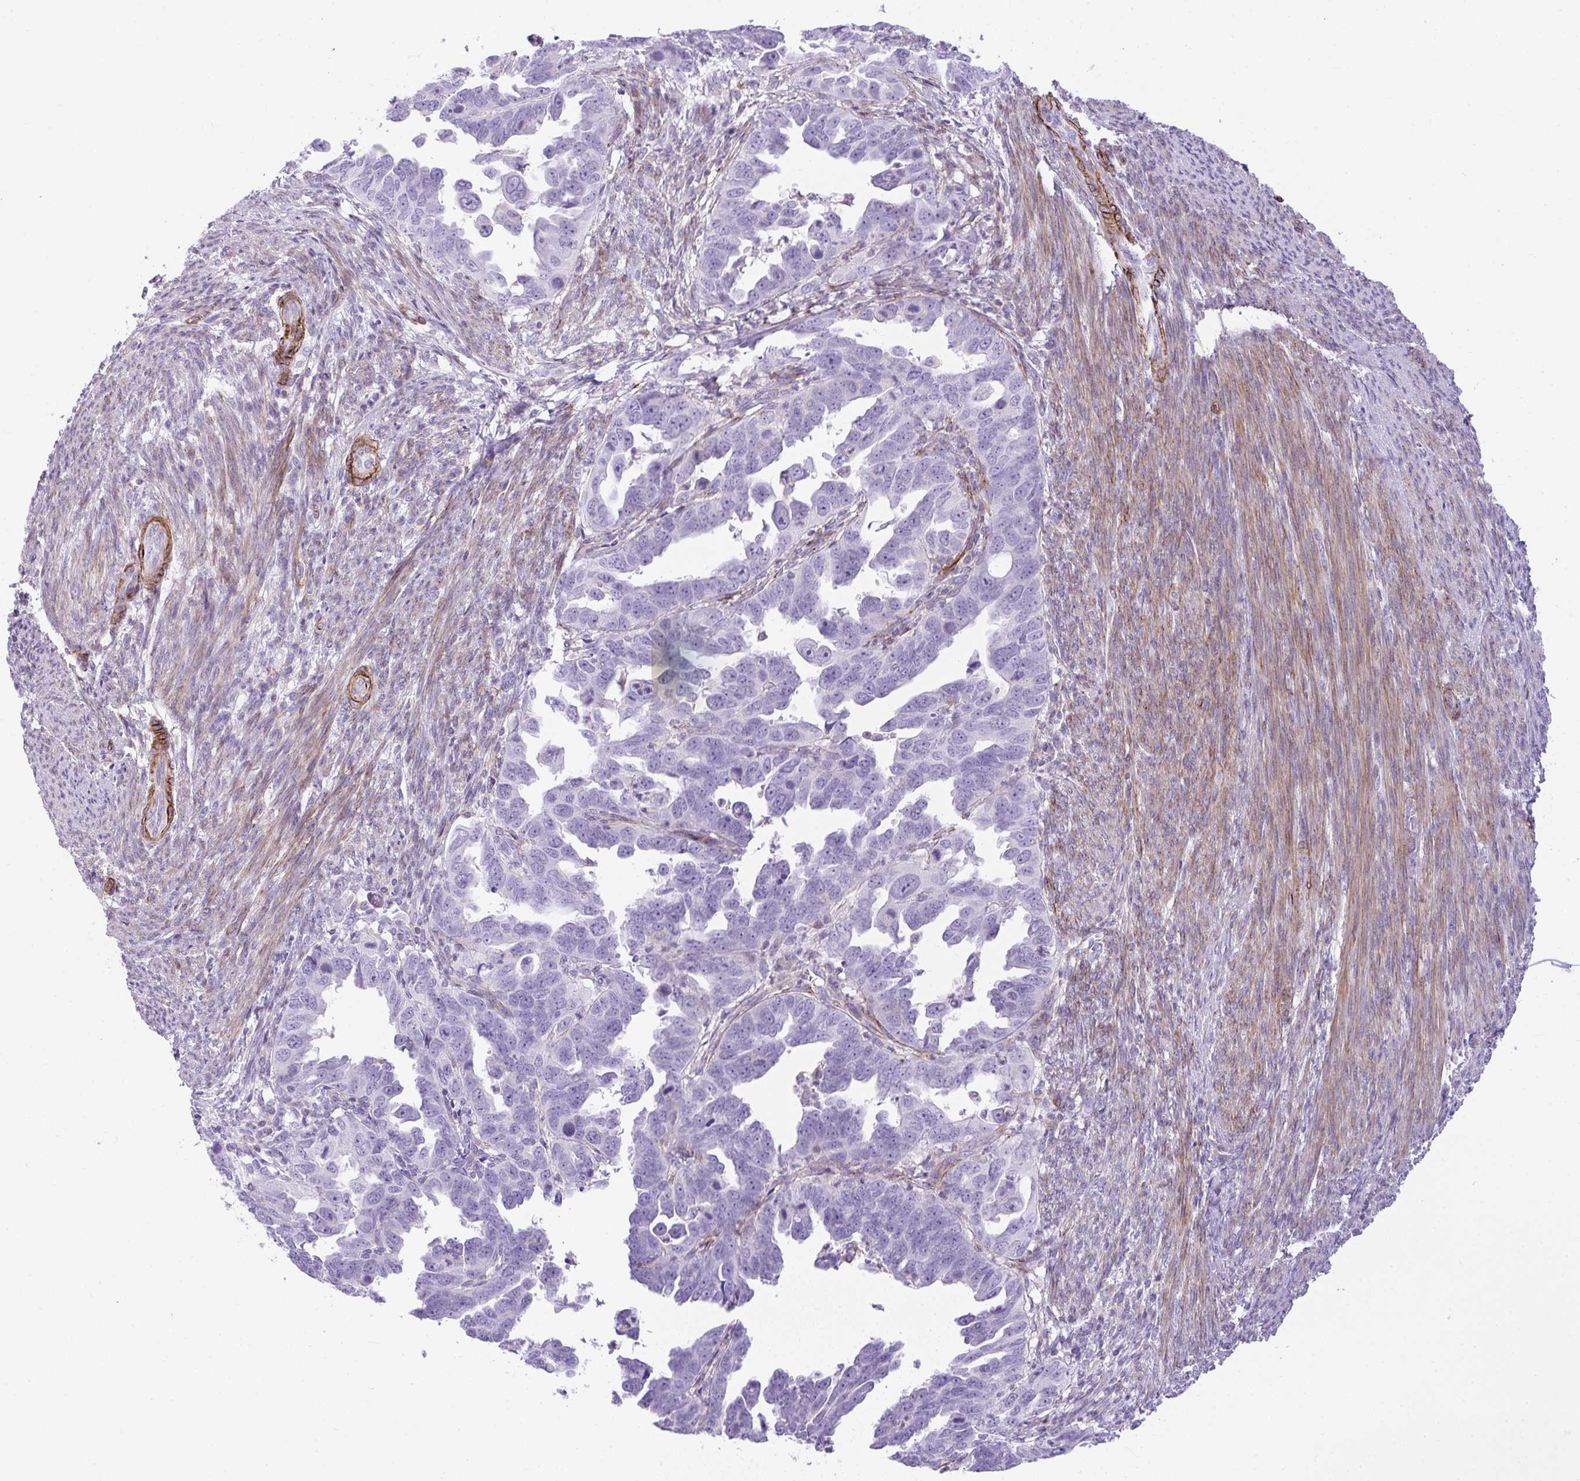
{"staining": {"intensity": "negative", "quantity": "none", "location": "none"}, "tissue": "endometrial cancer", "cell_type": "Tumor cells", "image_type": "cancer", "snomed": [{"axis": "morphology", "description": "Adenocarcinoma, NOS"}, {"axis": "topography", "description": "Endometrium"}], "caption": "The IHC photomicrograph has no significant staining in tumor cells of adenocarcinoma (endometrial) tissue.", "gene": "CDRT15", "patient": {"sex": "female", "age": 65}}